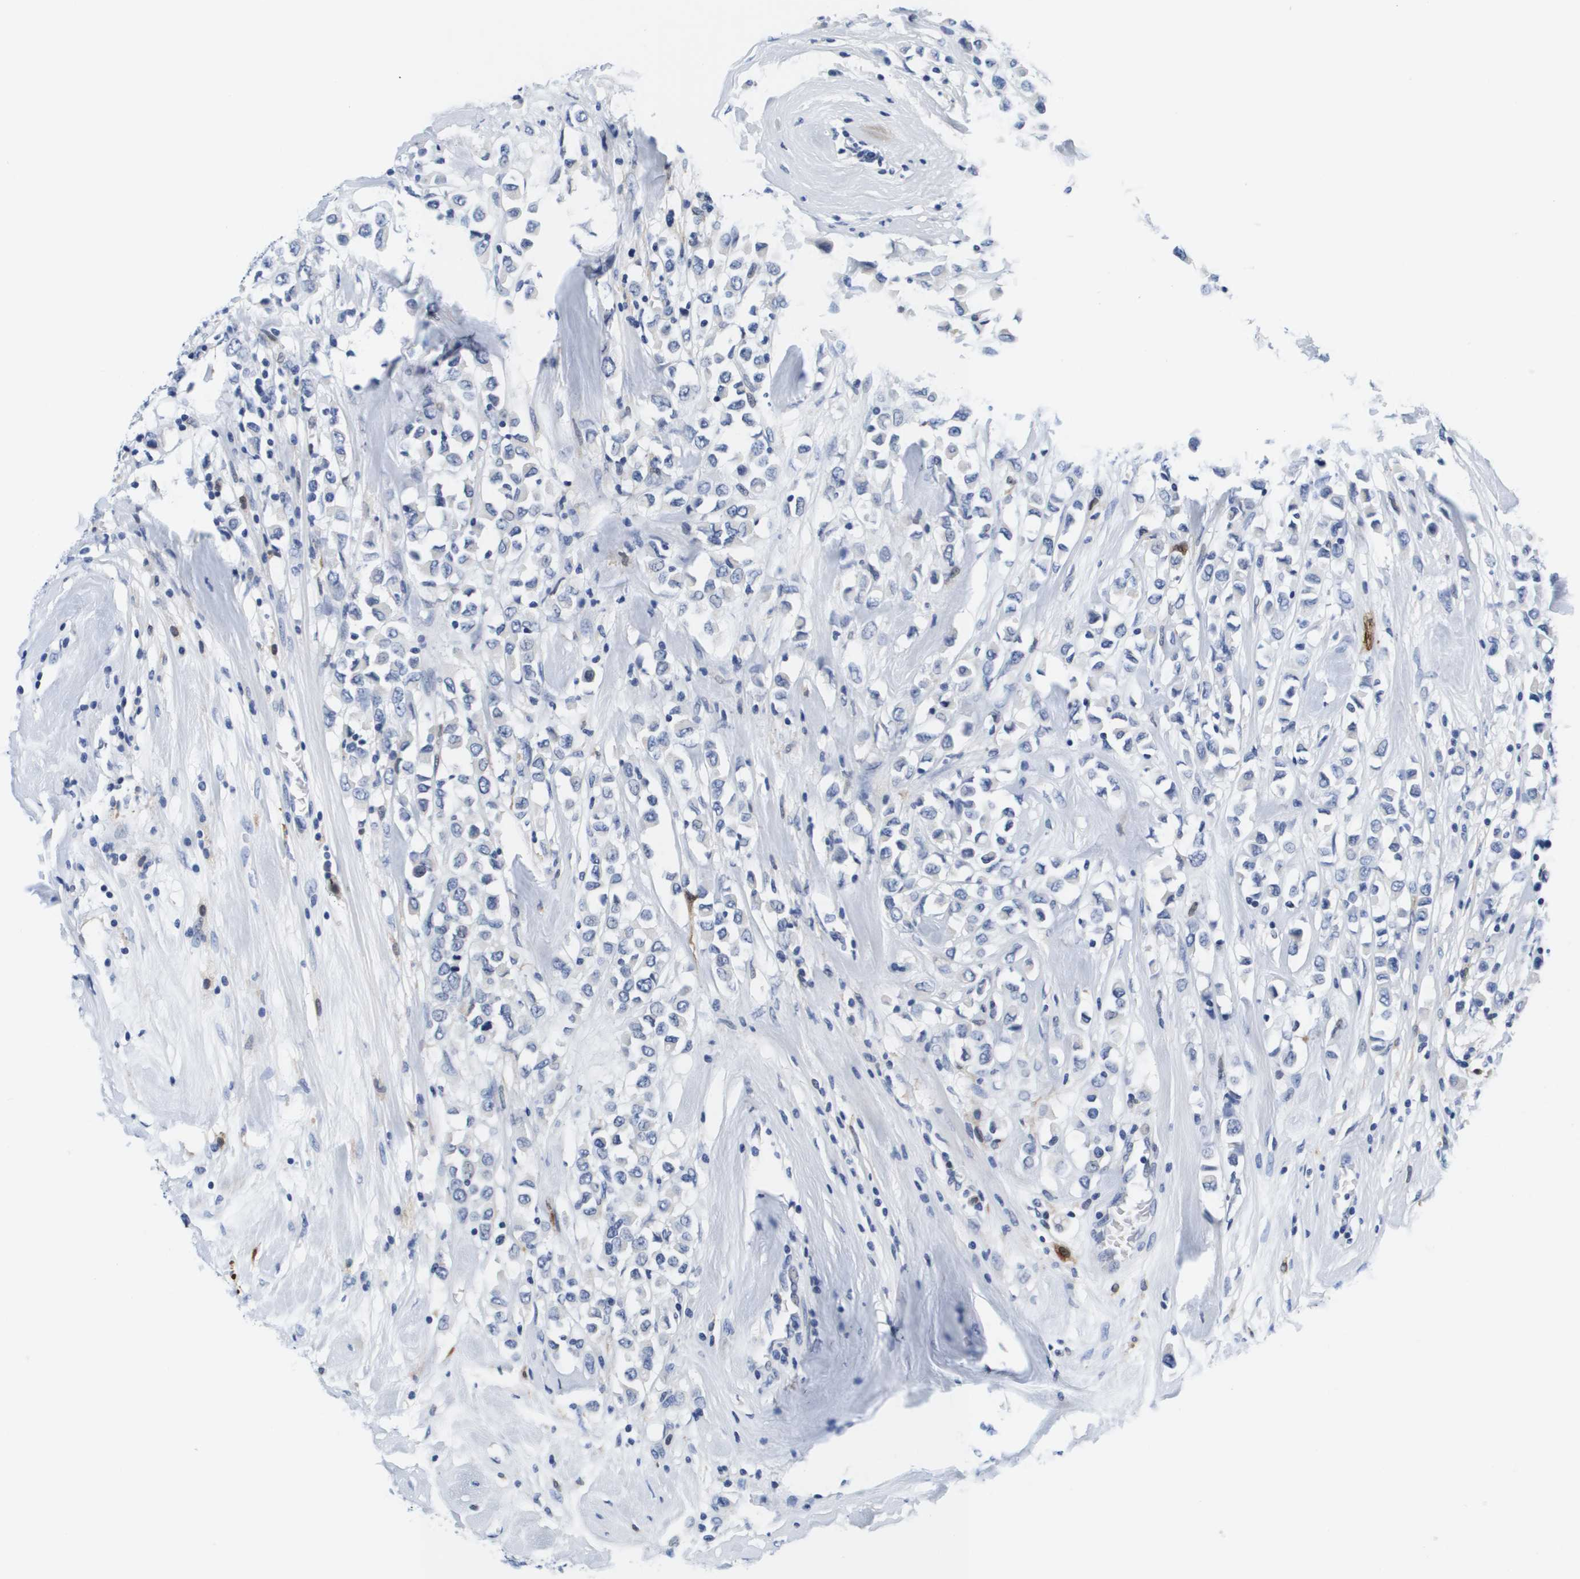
{"staining": {"intensity": "negative", "quantity": "none", "location": "none"}, "tissue": "breast cancer", "cell_type": "Tumor cells", "image_type": "cancer", "snomed": [{"axis": "morphology", "description": "Duct carcinoma"}, {"axis": "topography", "description": "Breast"}], "caption": "Breast cancer was stained to show a protein in brown. There is no significant staining in tumor cells. (Brightfield microscopy of DAB immunohistochemistry at high magnification).", "gene": "HMOX1", "patient": {"sex": "female", "age": 61}}